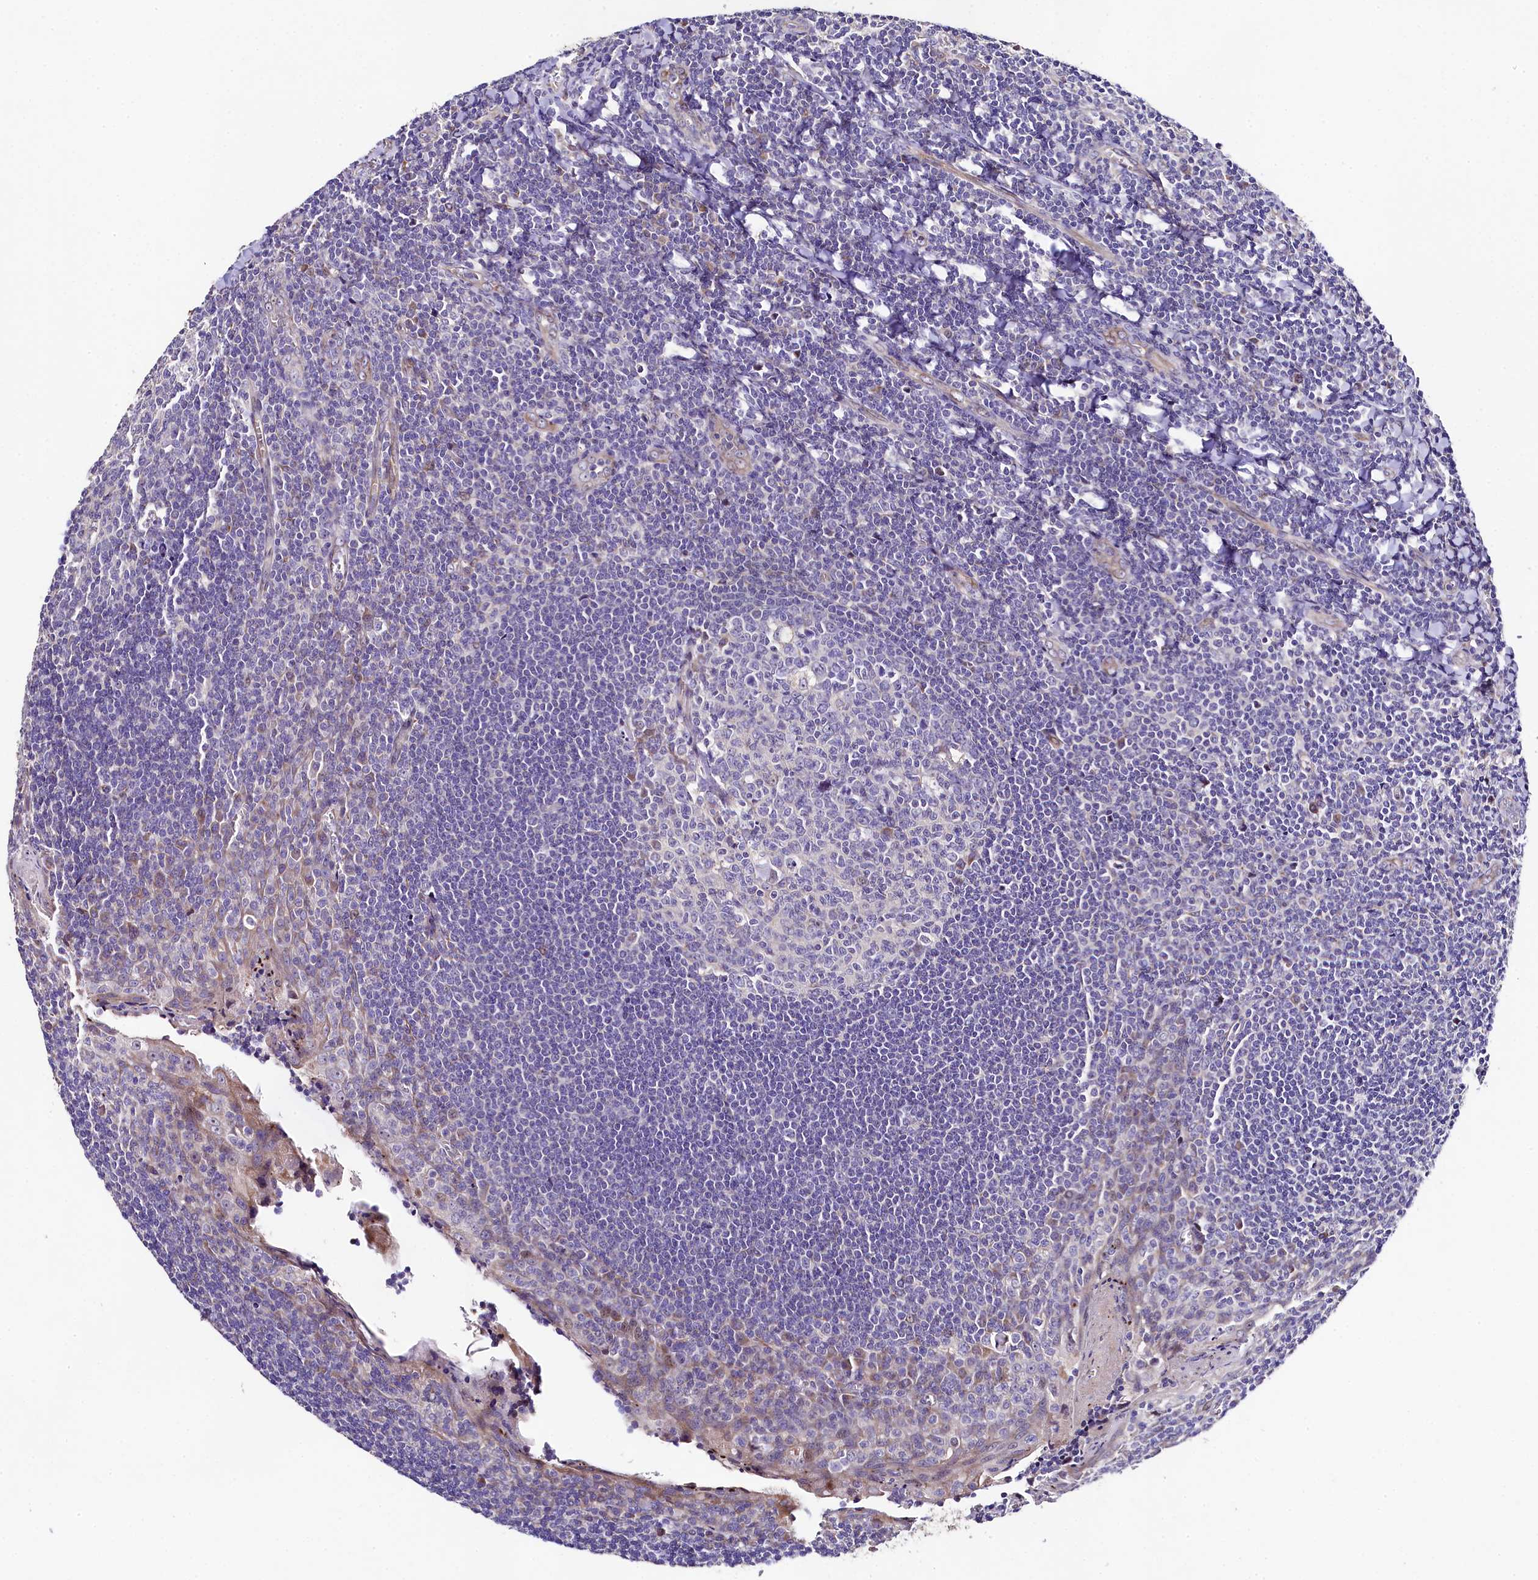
{"staining": {"intensity": "negative", "quantity": "none", "location": "none"}, "tissue": "tonsil", "cell_type": "Germinal center cells", "image_type": "normal", "snomed": [{"axis": "morphology", "description": "Normal tissue, NOS"}, {"axis": "topography", "description": "Tonsil"}], "caption": "Immunohistochemical staining of benign human tonsil exhibits no significant staining in germinal center cells.", "gene": "FXYD6", "patient": {"sex": "male", "age": 27}}